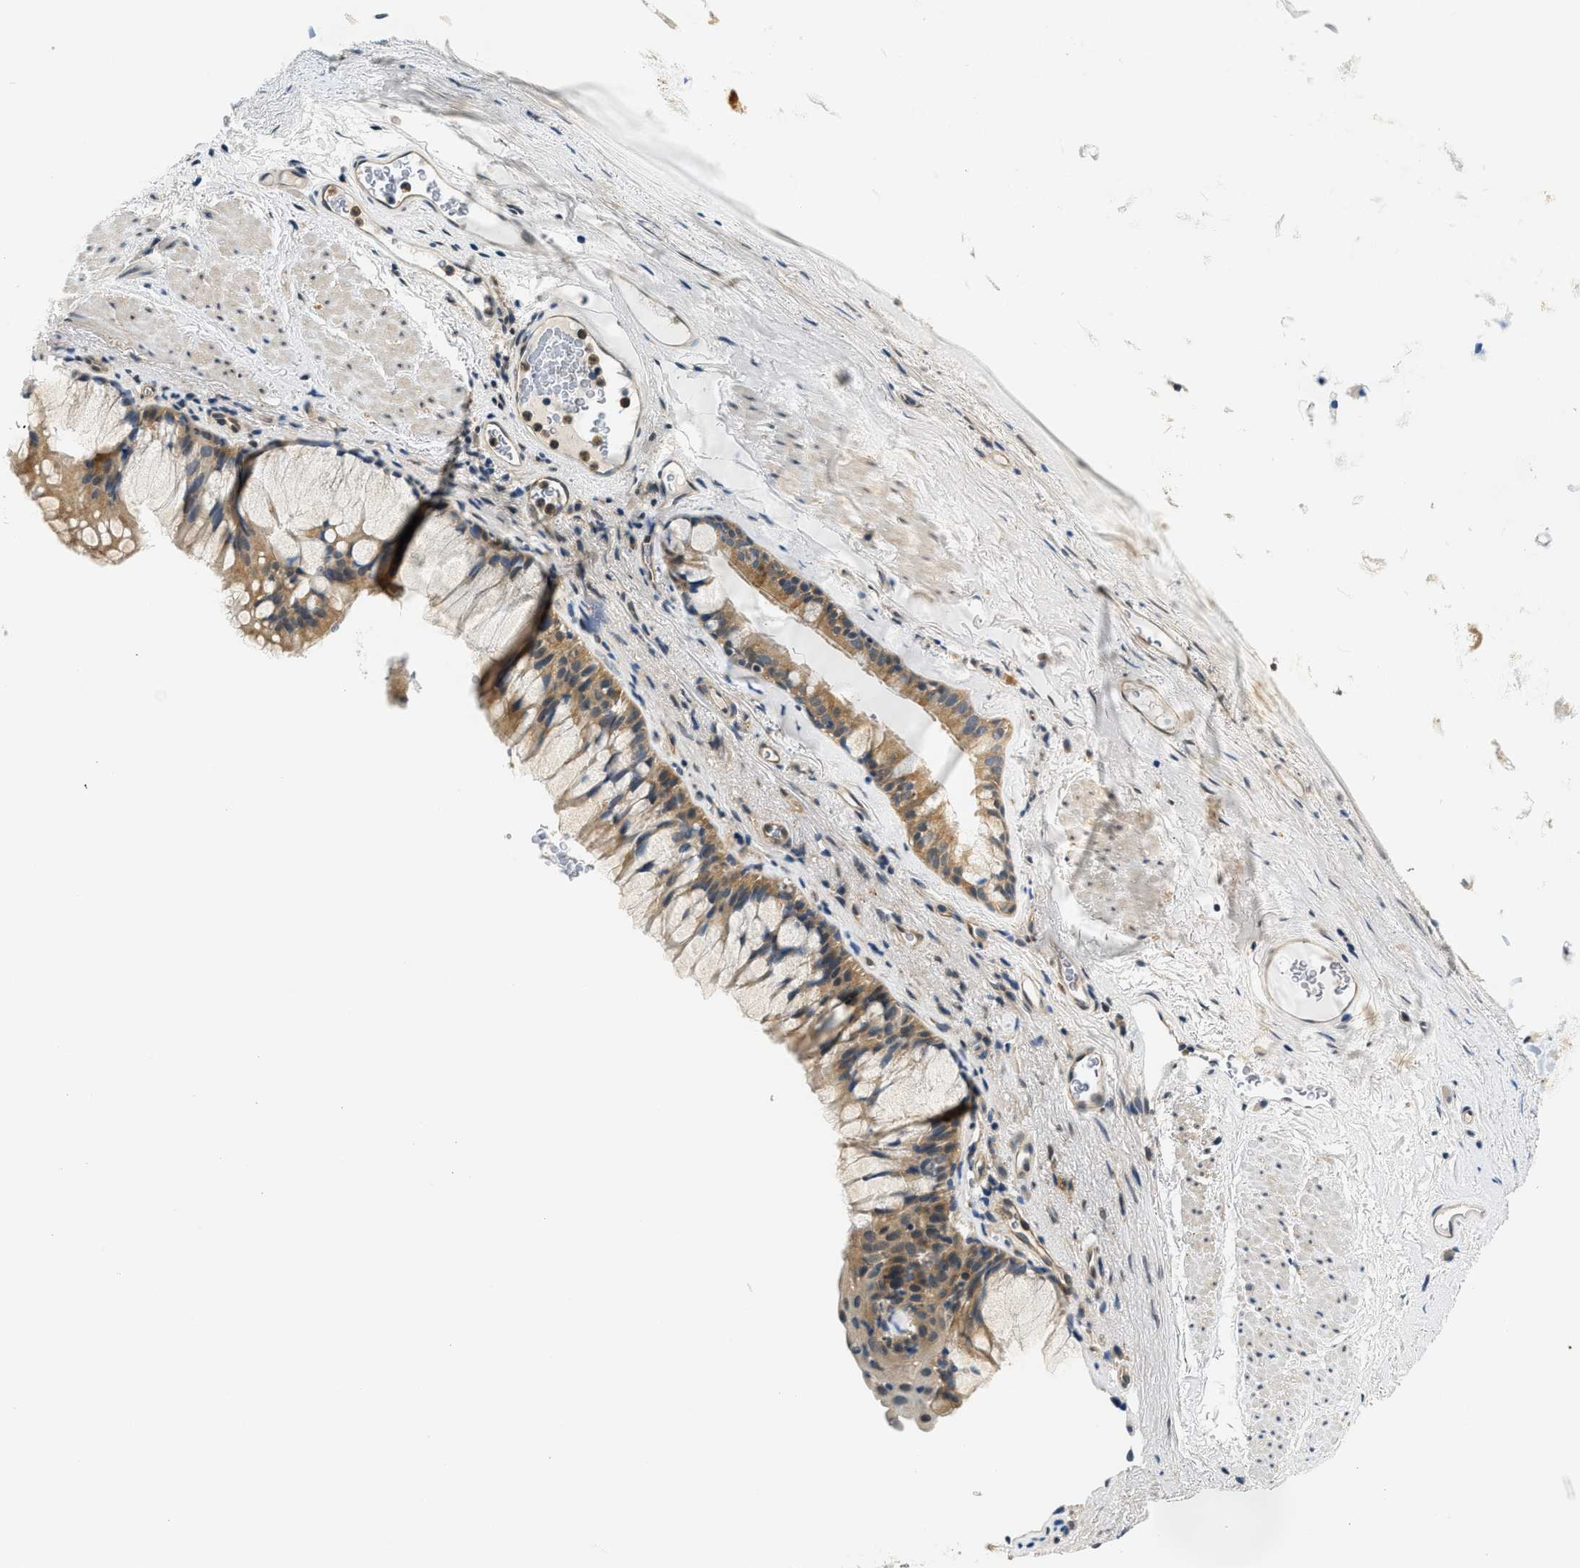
{"staining": {"intensity": "moderate", "quantity": ">75%", "location": "cytoplasmic/membranous"}, "tissue": "bronchus", "cell_type": "Respiratory epithelial cells", "image_type": "normal", "snomed": [{"axis": "morphology", "description": "Normal tissue, NOS"}, {"axis": "topography", "description": "Cartilage tissue"}, {"axis": "topography", "description": "Bronchus"}], "caption": "The photomicrograph exhibits a brown stain indicating the presence of a protein in the cytoplasmic/membranous of respiratory epithelial cells in bronchus. (IHC, brightfield microscopy, high magnification).", "gene": "SMAD4", "patient": {"sex": "female", "age": 53}}